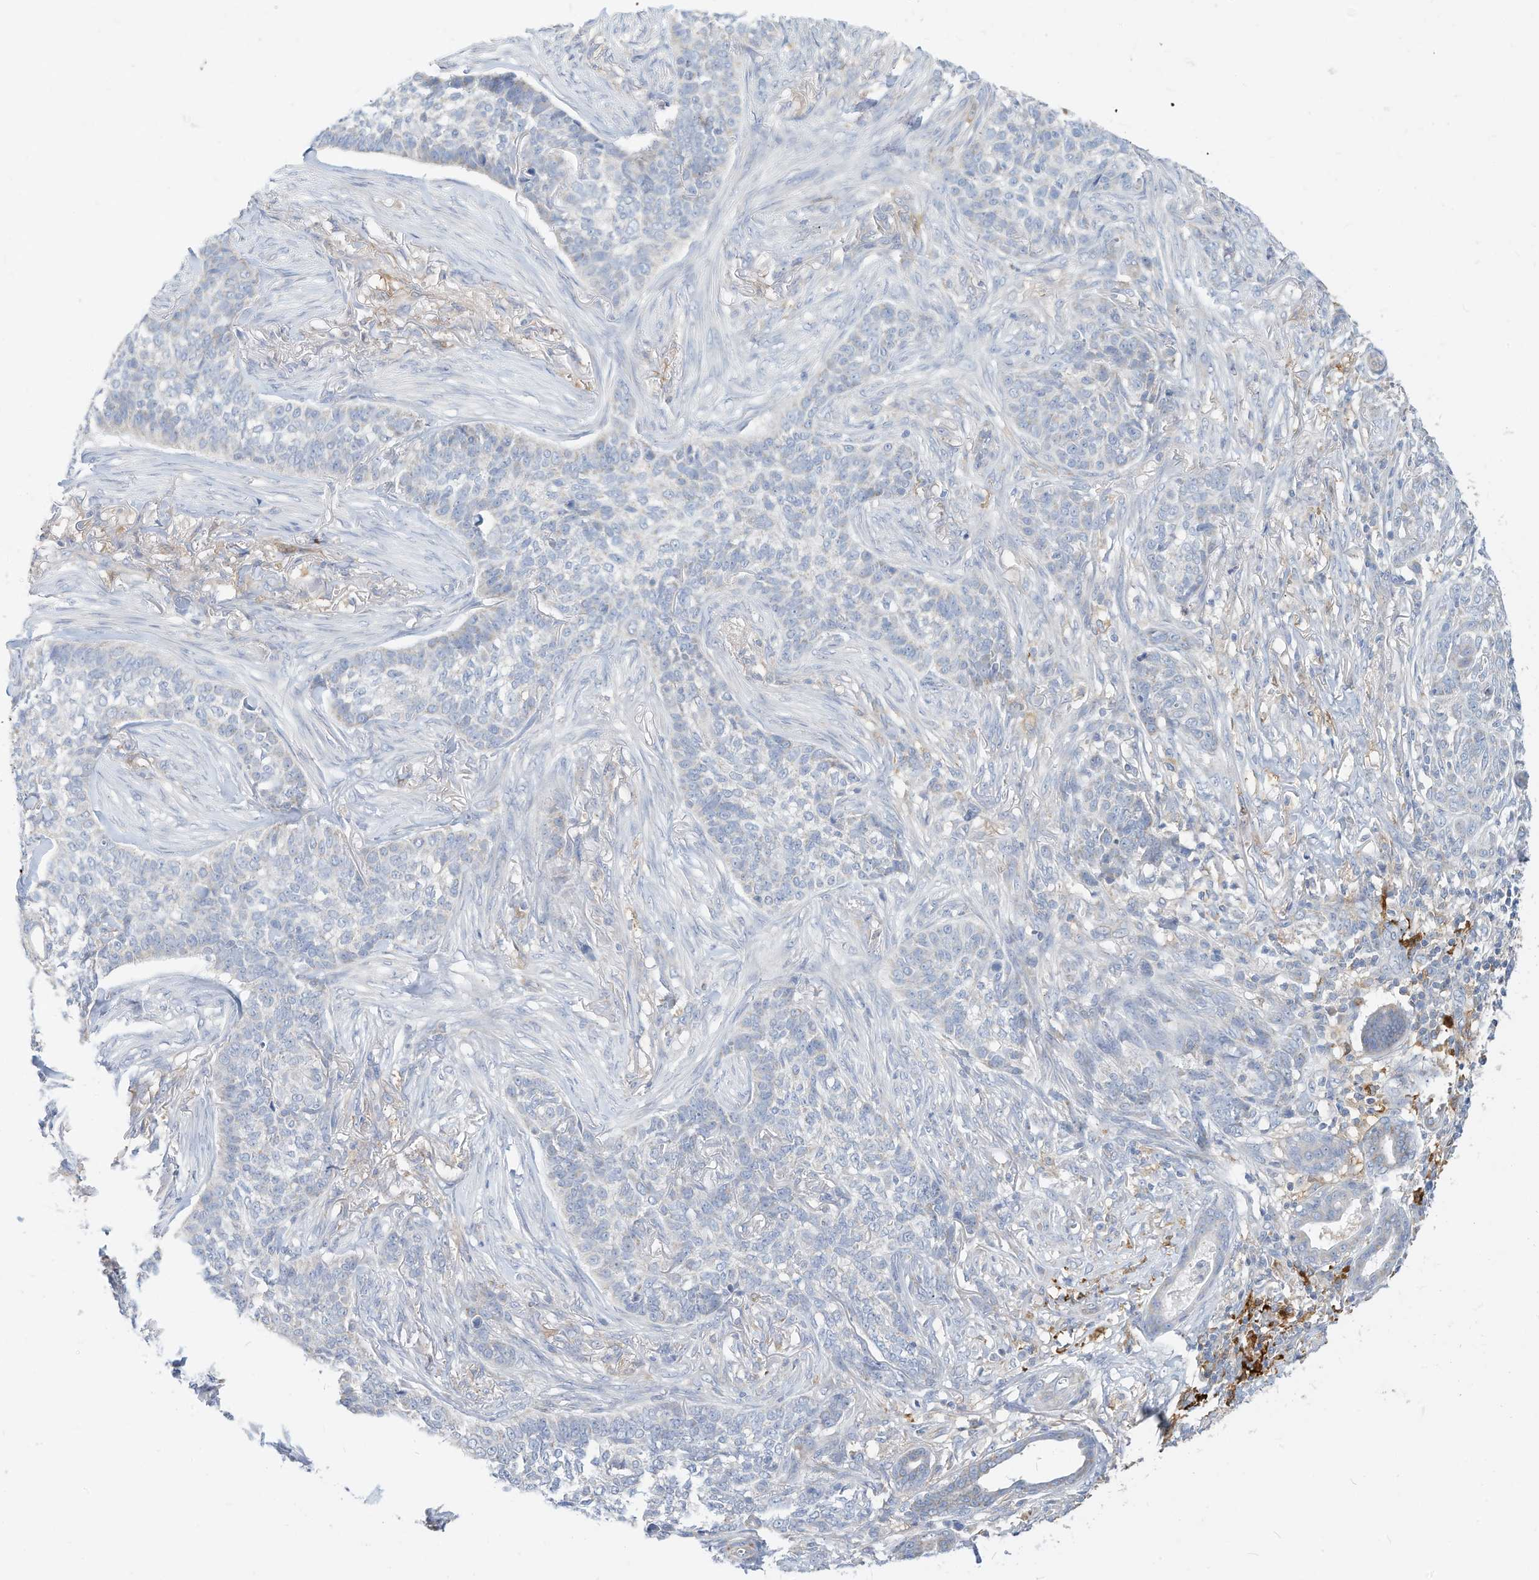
{"staining": {"intensity": "negative", "quantity": "none", "location": "none"}, "tissue": "skin cancer", "cell_type": "Tumor cells", "image_type": "cancer", "snomed": [{"axis": "morphology", "description": "Basal cell carcinoma"}, {"axis": "topography", "description": "Skin"}], "caption": "IHC micrograph of neoplastic tissue: human skin cancer (basal cell carcinoma) stained with DAB demonstrates no significant protein expression in tumor cells. (Brightfield microscopy of DAB (3,3'-diaminobenzidine) immunohistochemistry at high magnification).", "gene": "RHOH", "patient": {"sex": "male", "age": 85}}